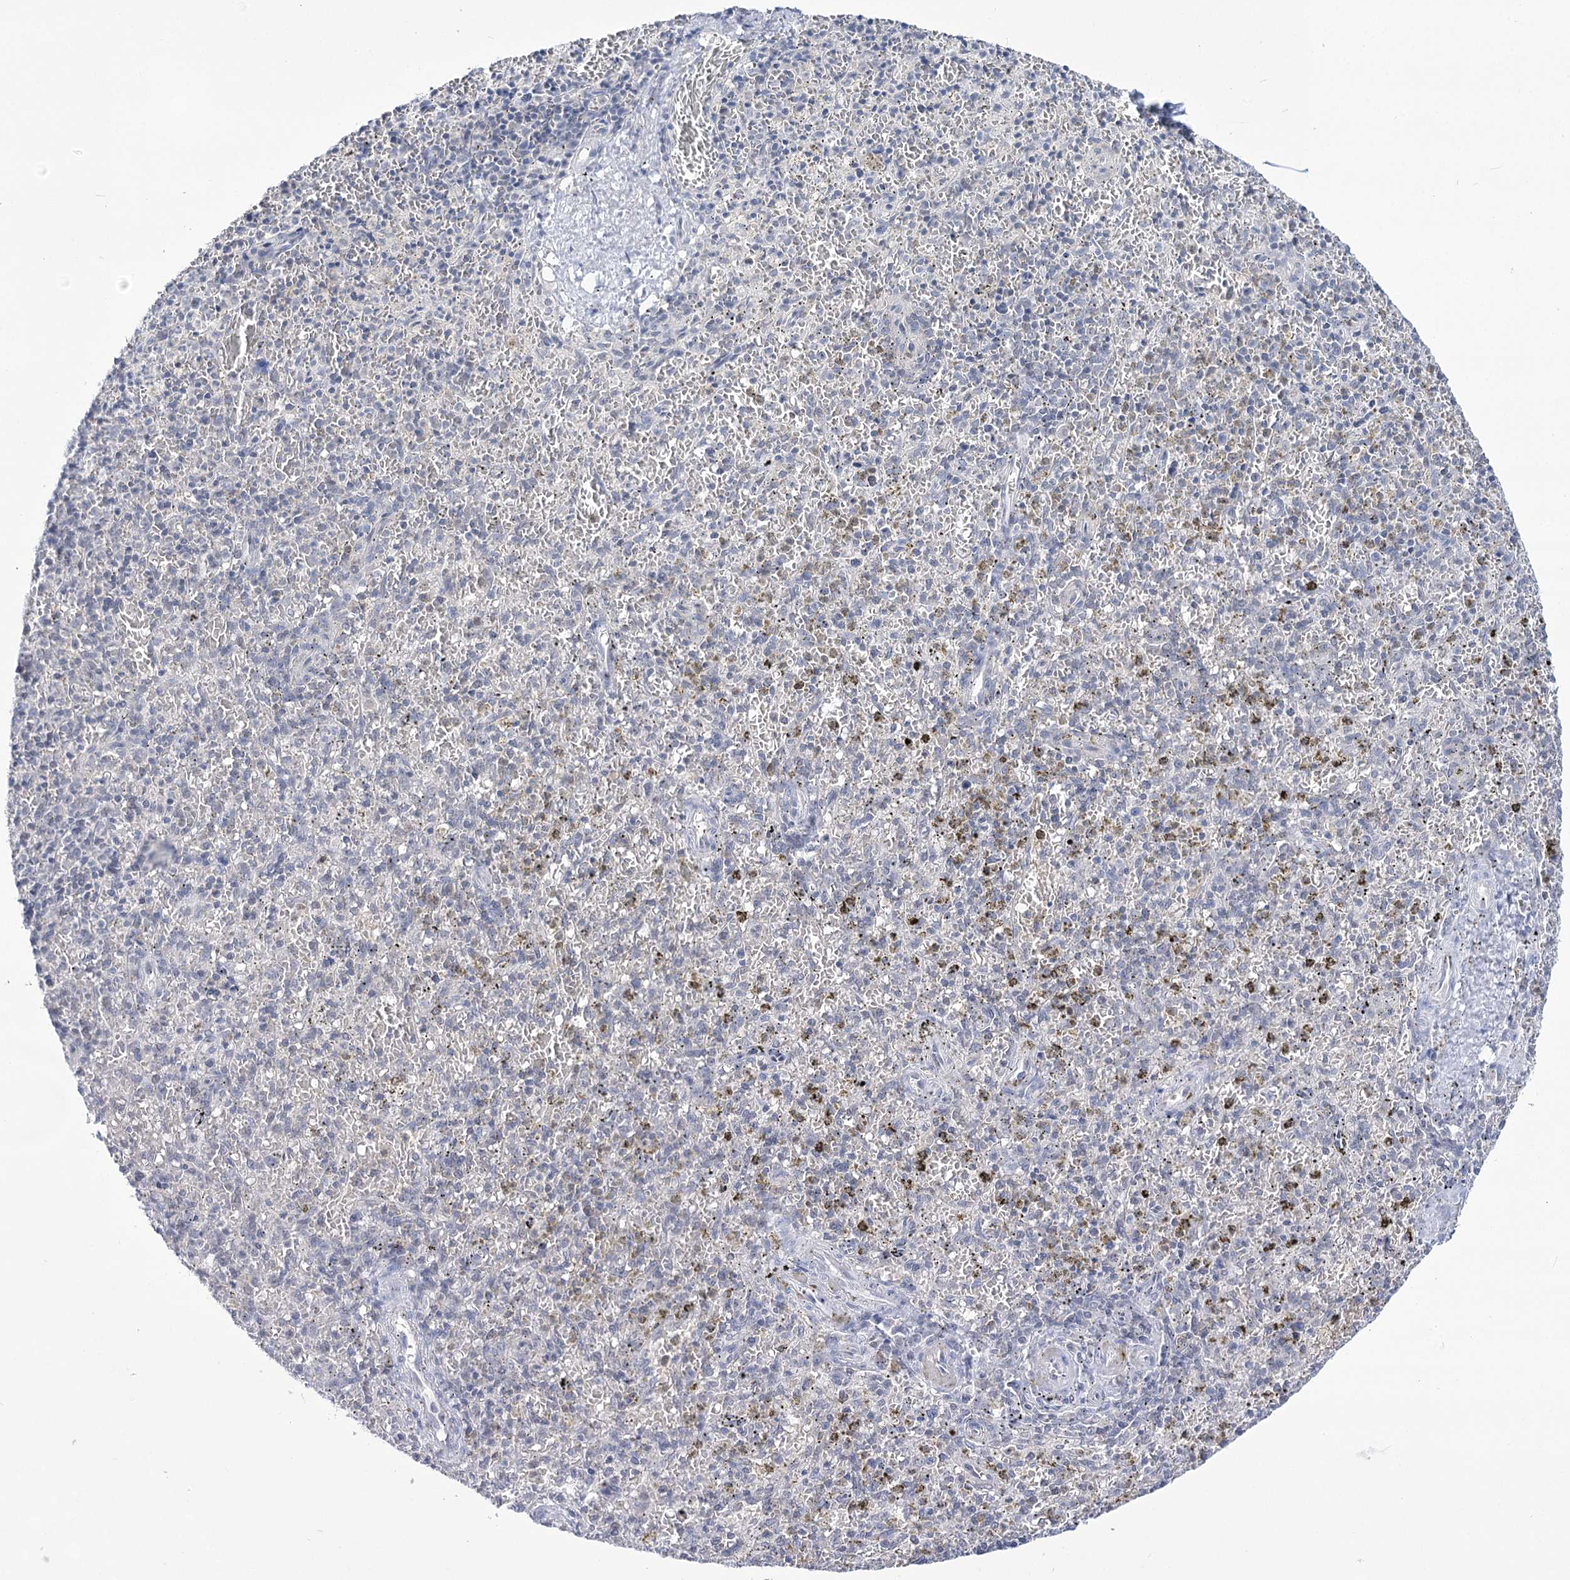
{"staining": {"intensity": "negative", "quantity": "none", "location": "none"}, "tissue": "spleen", "cell_type": "Cells in red pulp", "image_type": "normal", "snomed": [{"axis": "morphology", "description": "Normal tissue, NOS"}, {"axis": "topography", "description": "Spleen"}], "caption": "Cells in red pulp are negative for brown protein staining in unremarkable spleen. (Stains: DAB (3,3'-diaminobenzidine) IHC with hematoxylin counter stain, Microscopy: brightfield microscopy at high magnification).", "gene": "UBA6", "patient": {"sex": "male", "age": 72}}